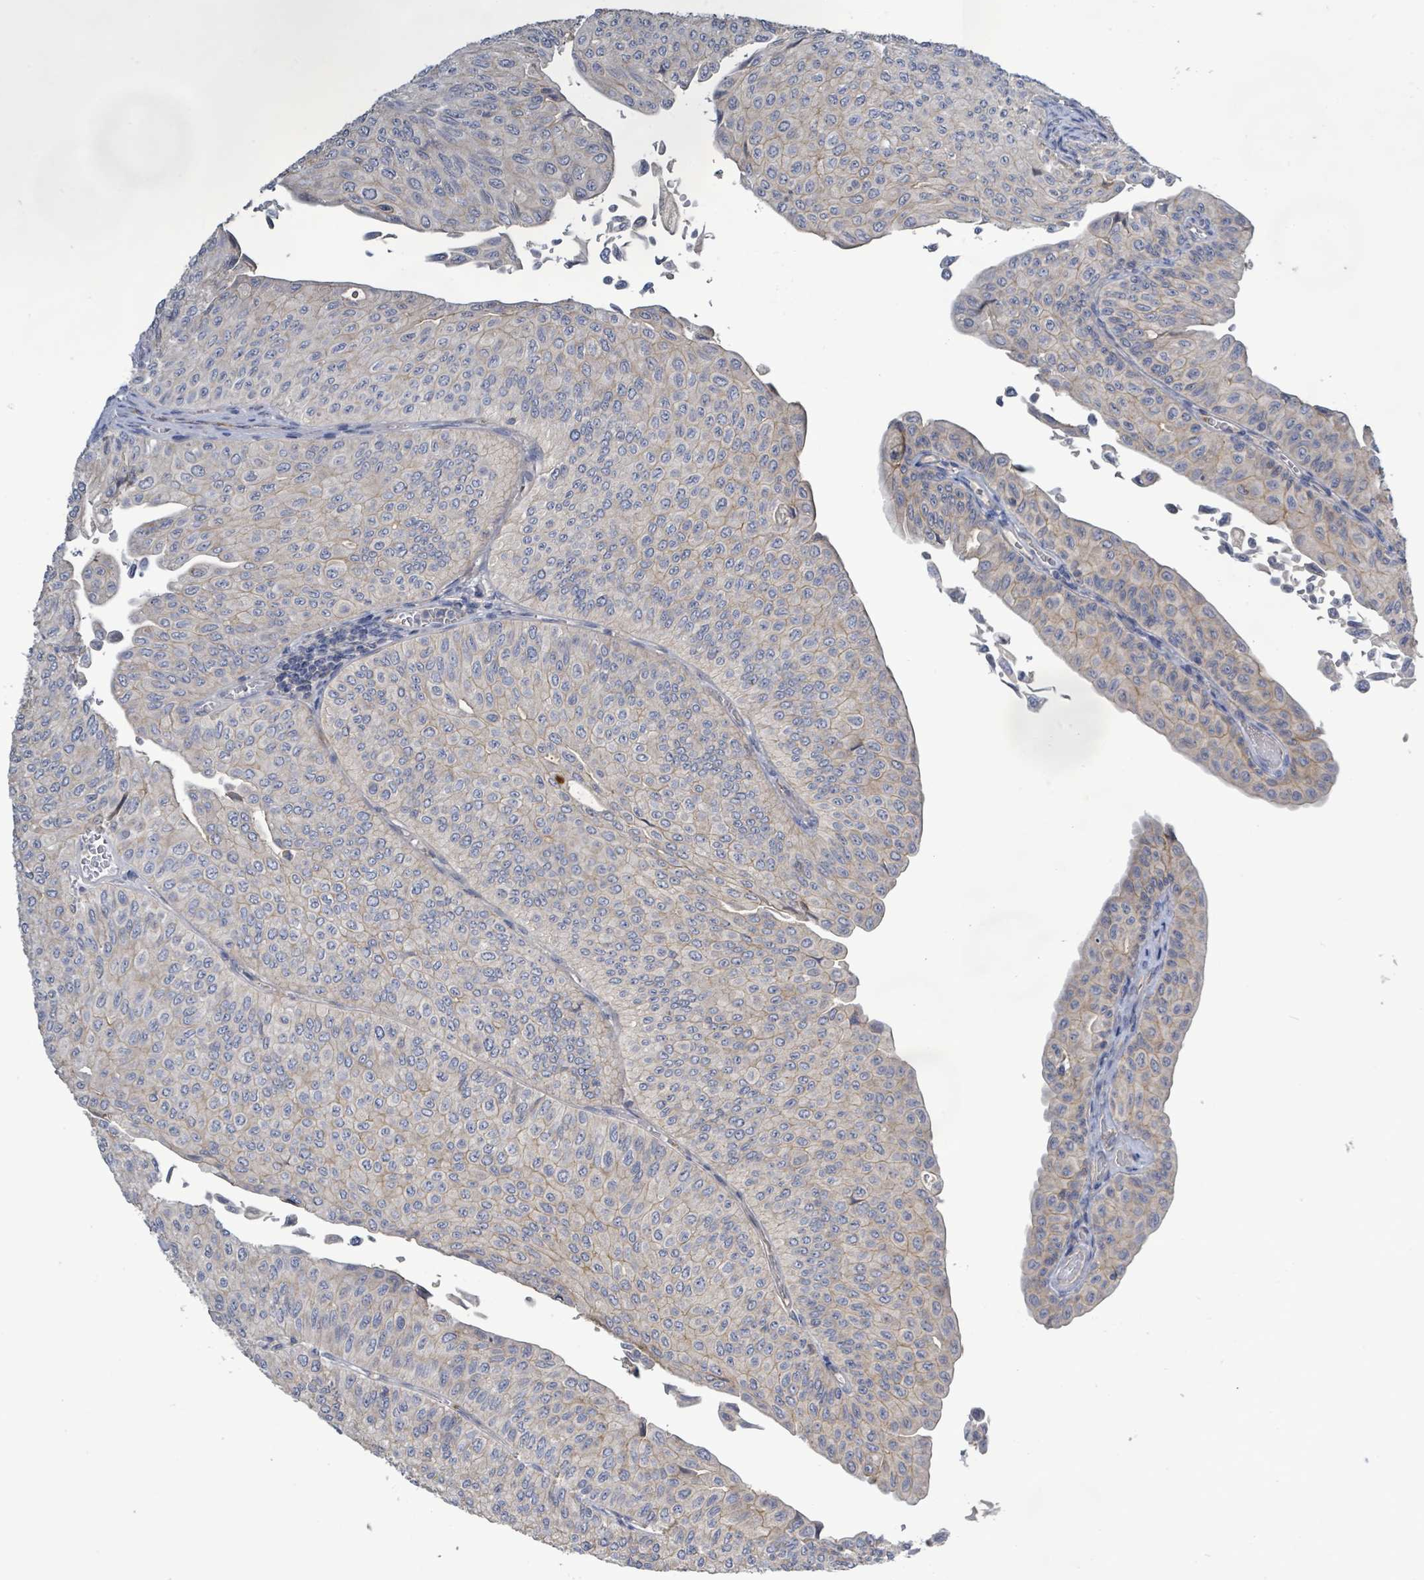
{"staining": {"intensity": "weak", "quantity": "<25%", "location": "cytoplasmic/membranous"}, "tissue": "urothelial cancer", "cell_type": "Tumor cells", "image_type": "cancer", "snomed": [{"axis": "morphology", "description": "Urothelial carcinoma, NOS"}, {"axis": "topography", "description": "Urinary bladder"}], "caption": "An IHC photomicrograph of transitional cell carcinoma is shown. There is no staining in tumor cells of transitional cell carcinoma. (Stains: DAB immunohistochemistry with hematoxylin counter stain, Microscopy: brightfield microscopy at high magnification).", "gene": "KRAS", "patient": {"sex": "male", "age": 59}}